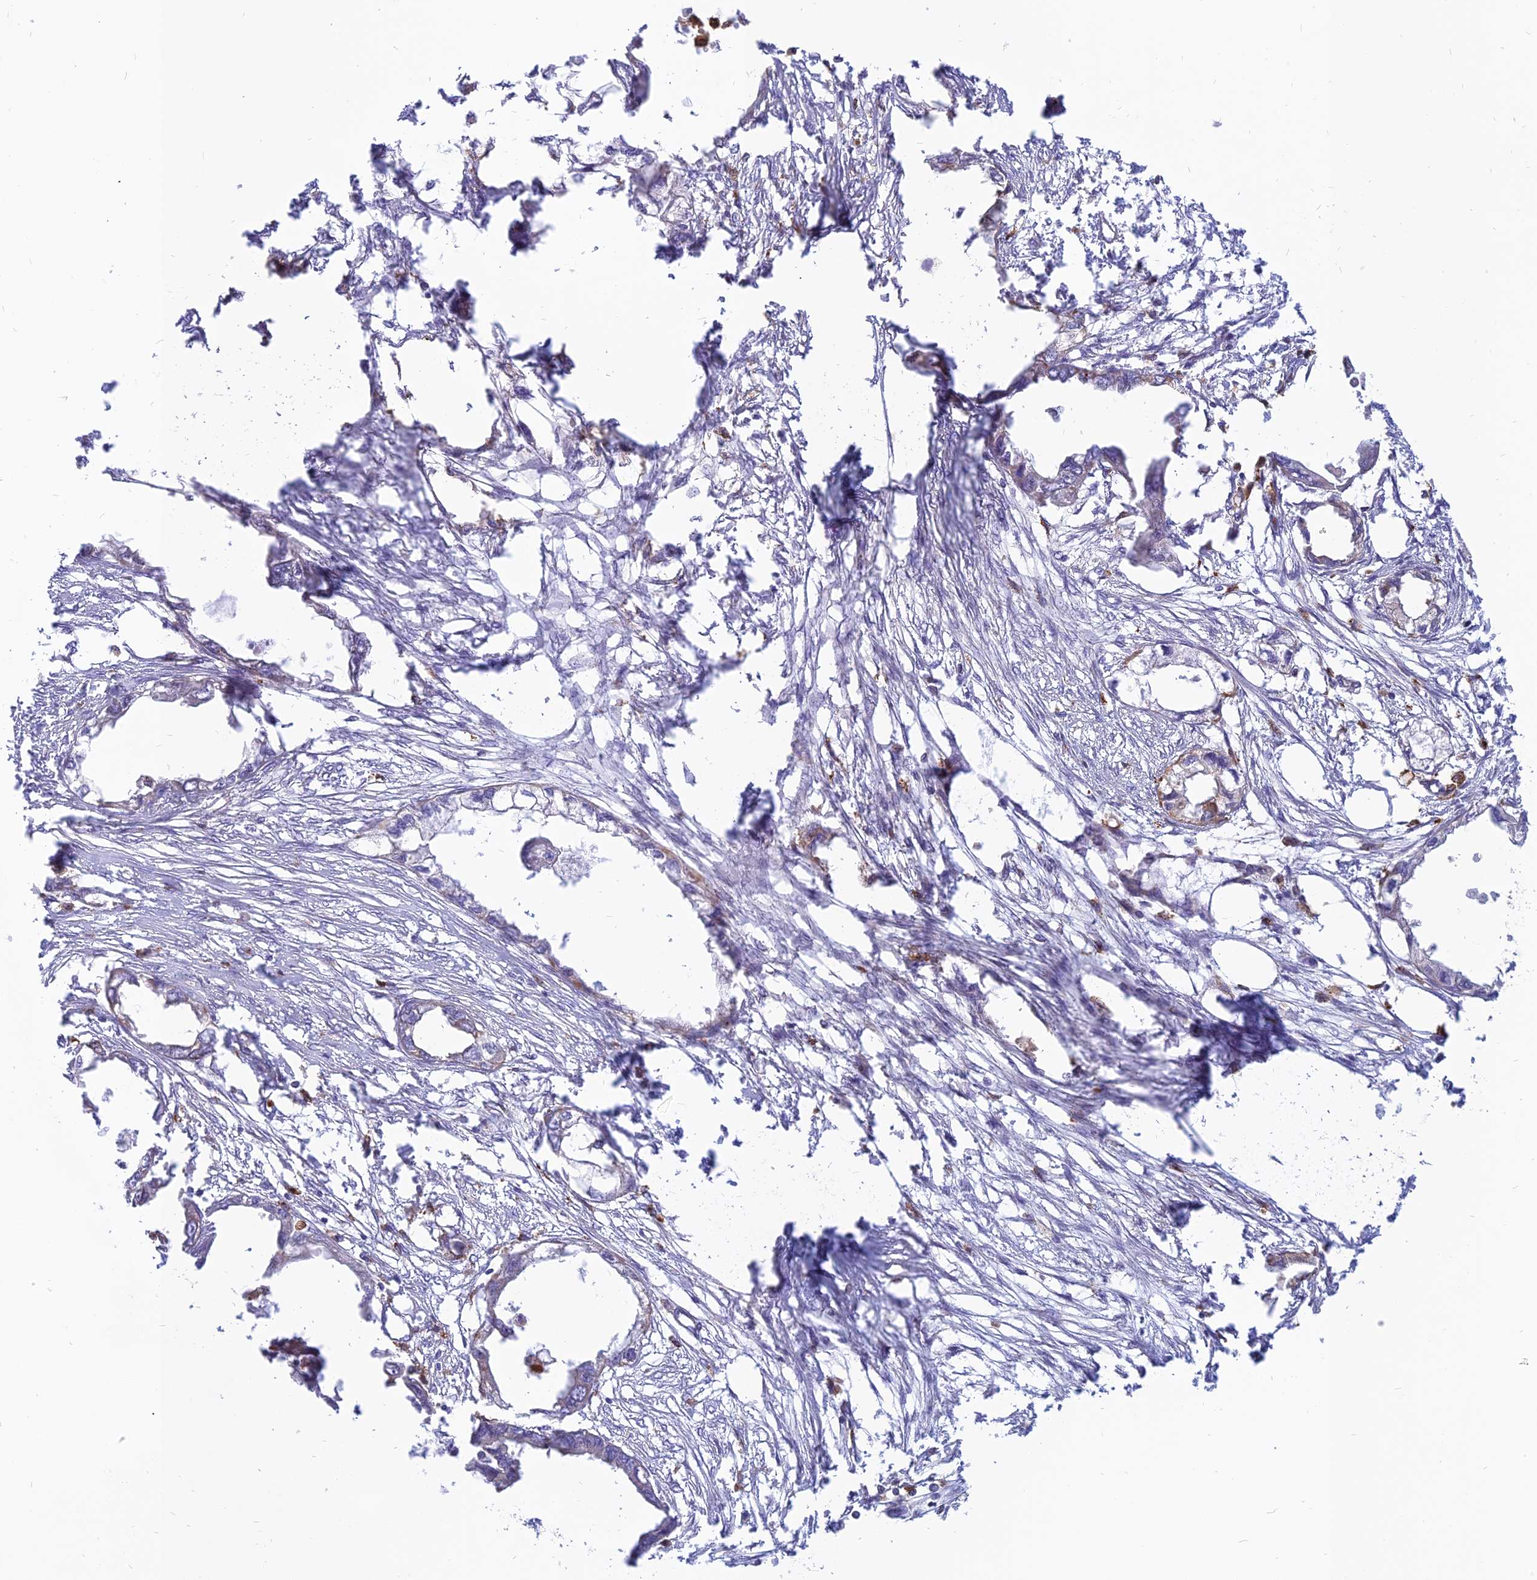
{"staining": {"intensity": "weak", "quantity": "<25%", "location": "cytoplasmic/membranous"}, "tissue": "endometrial cancer", "cell_type": "Tumor cells", "image_type": "cancer", "snomed": [{"axis": "morphology", "description": "Adenocarcinoma, NOS"}, {"axis": "morphology", "description": "Adenocarcinoma, metastatic, NOS"}, {"axis": "topography", "description": "Adipose tissue"}, {"axis": "topography", "description": "Endometrium"}], "caption": "Immunohistochemistry (IHC) histopathology image of human metastatic adenocarcinoma (endometrial) stained for a protein (brown), which shows no expression in tumor cells.", "gene": "PHKA2", "patient": {"sex": "female", "age": 67}}